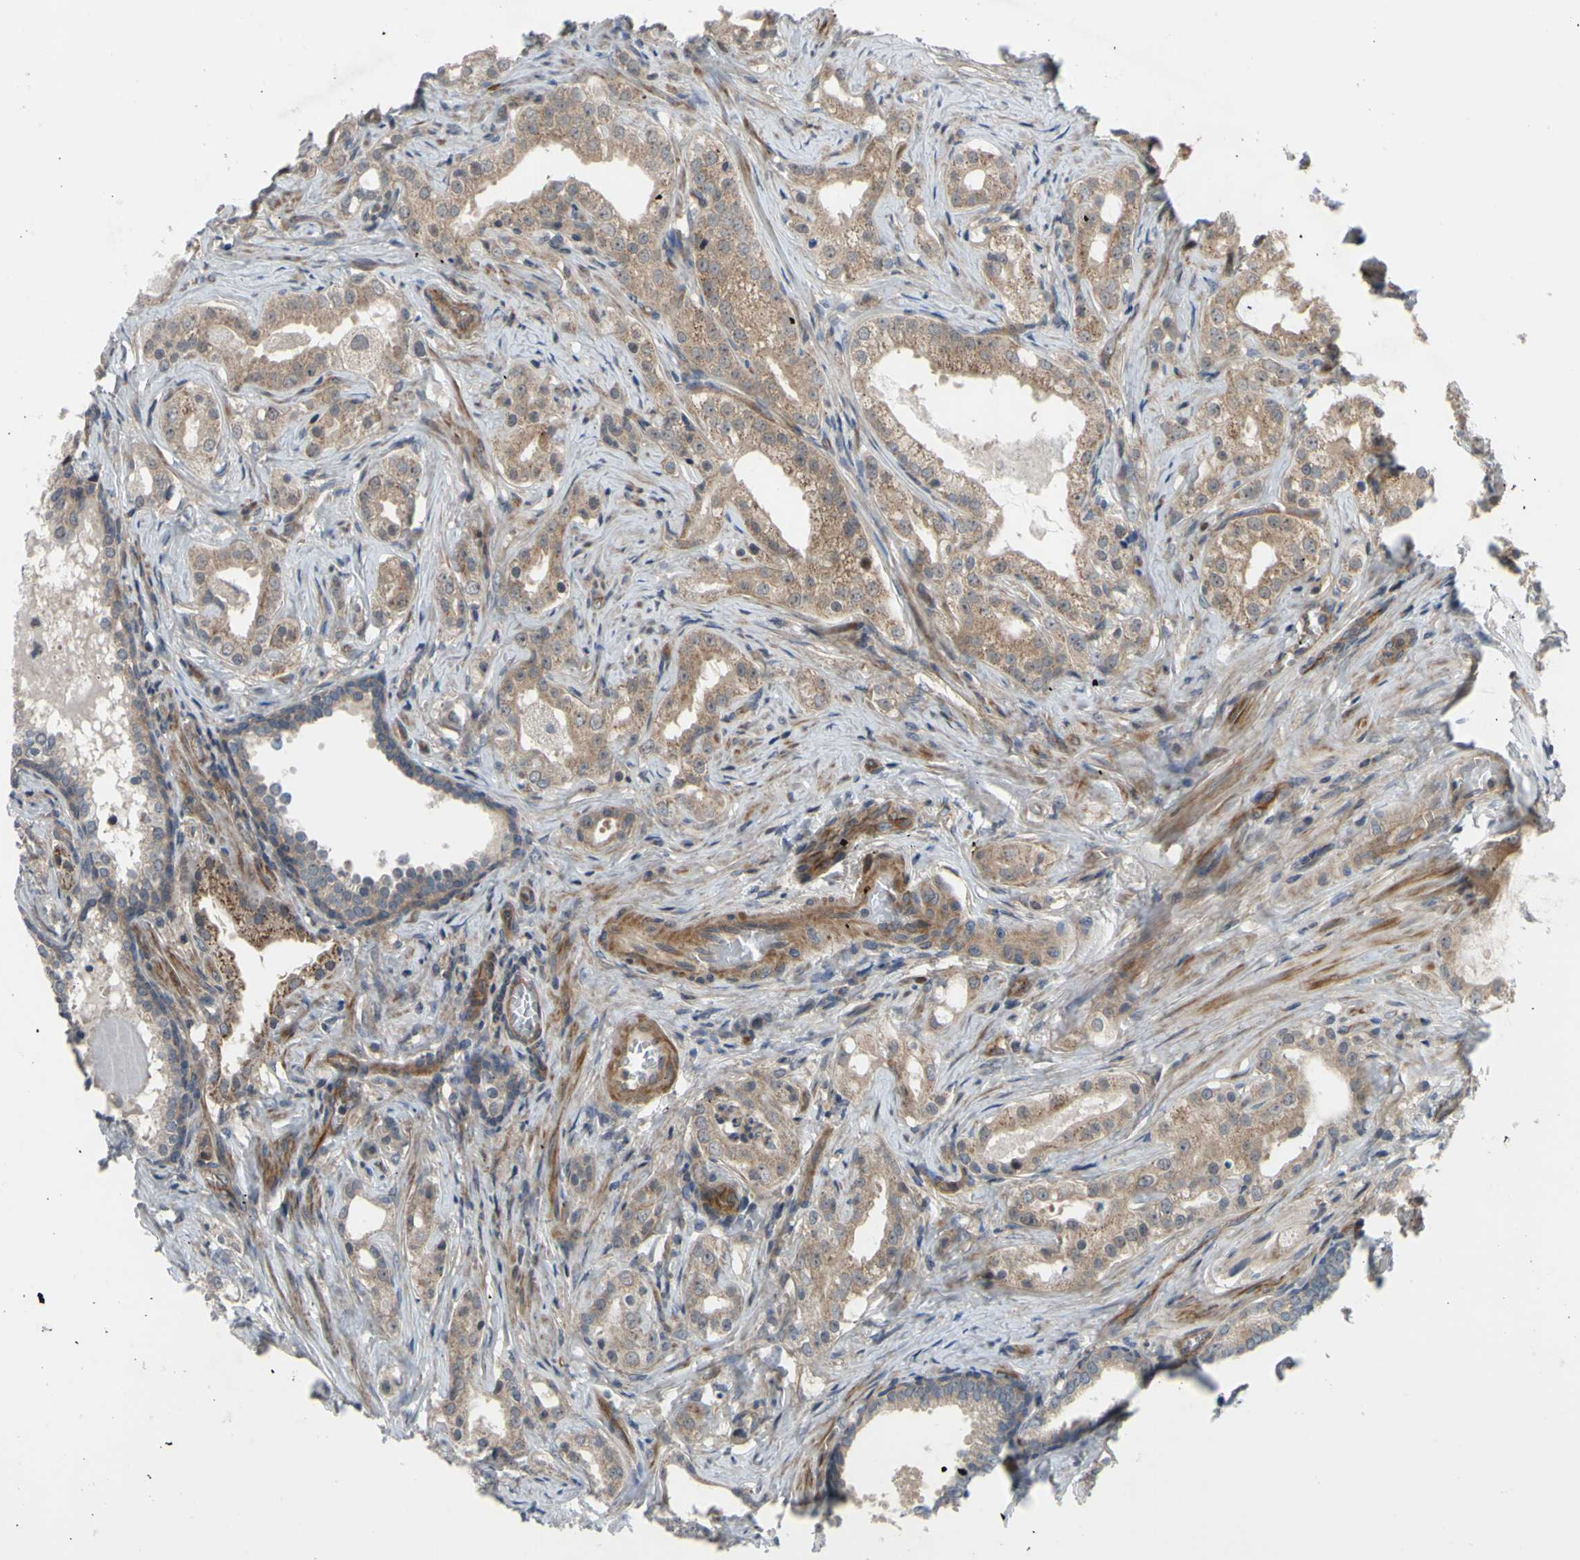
{"staining": {"intensity": "moderate", "quantity": ">75%", "location": "cytoplasmic/membranous,nuclear"}, "tissue": "prostate cancer", "cell_type": "Tumor cells", "image_type": "cancer", "snomed": [{"axis": "morphology", "description": "Adenocarcinoma, Low grade"}, {"axis": "topography", "description": "Prostate"}], "caption": "Prostate cancer stained with DAB (3,3'-diaminobenzidine) IHC shows medium levels of moderate cytoplasmic/membranous and nuclear expression in approximately >75% of tumor cells.", "gene": "COMMD9", "patient": {"sex": "male", "age": 59}}